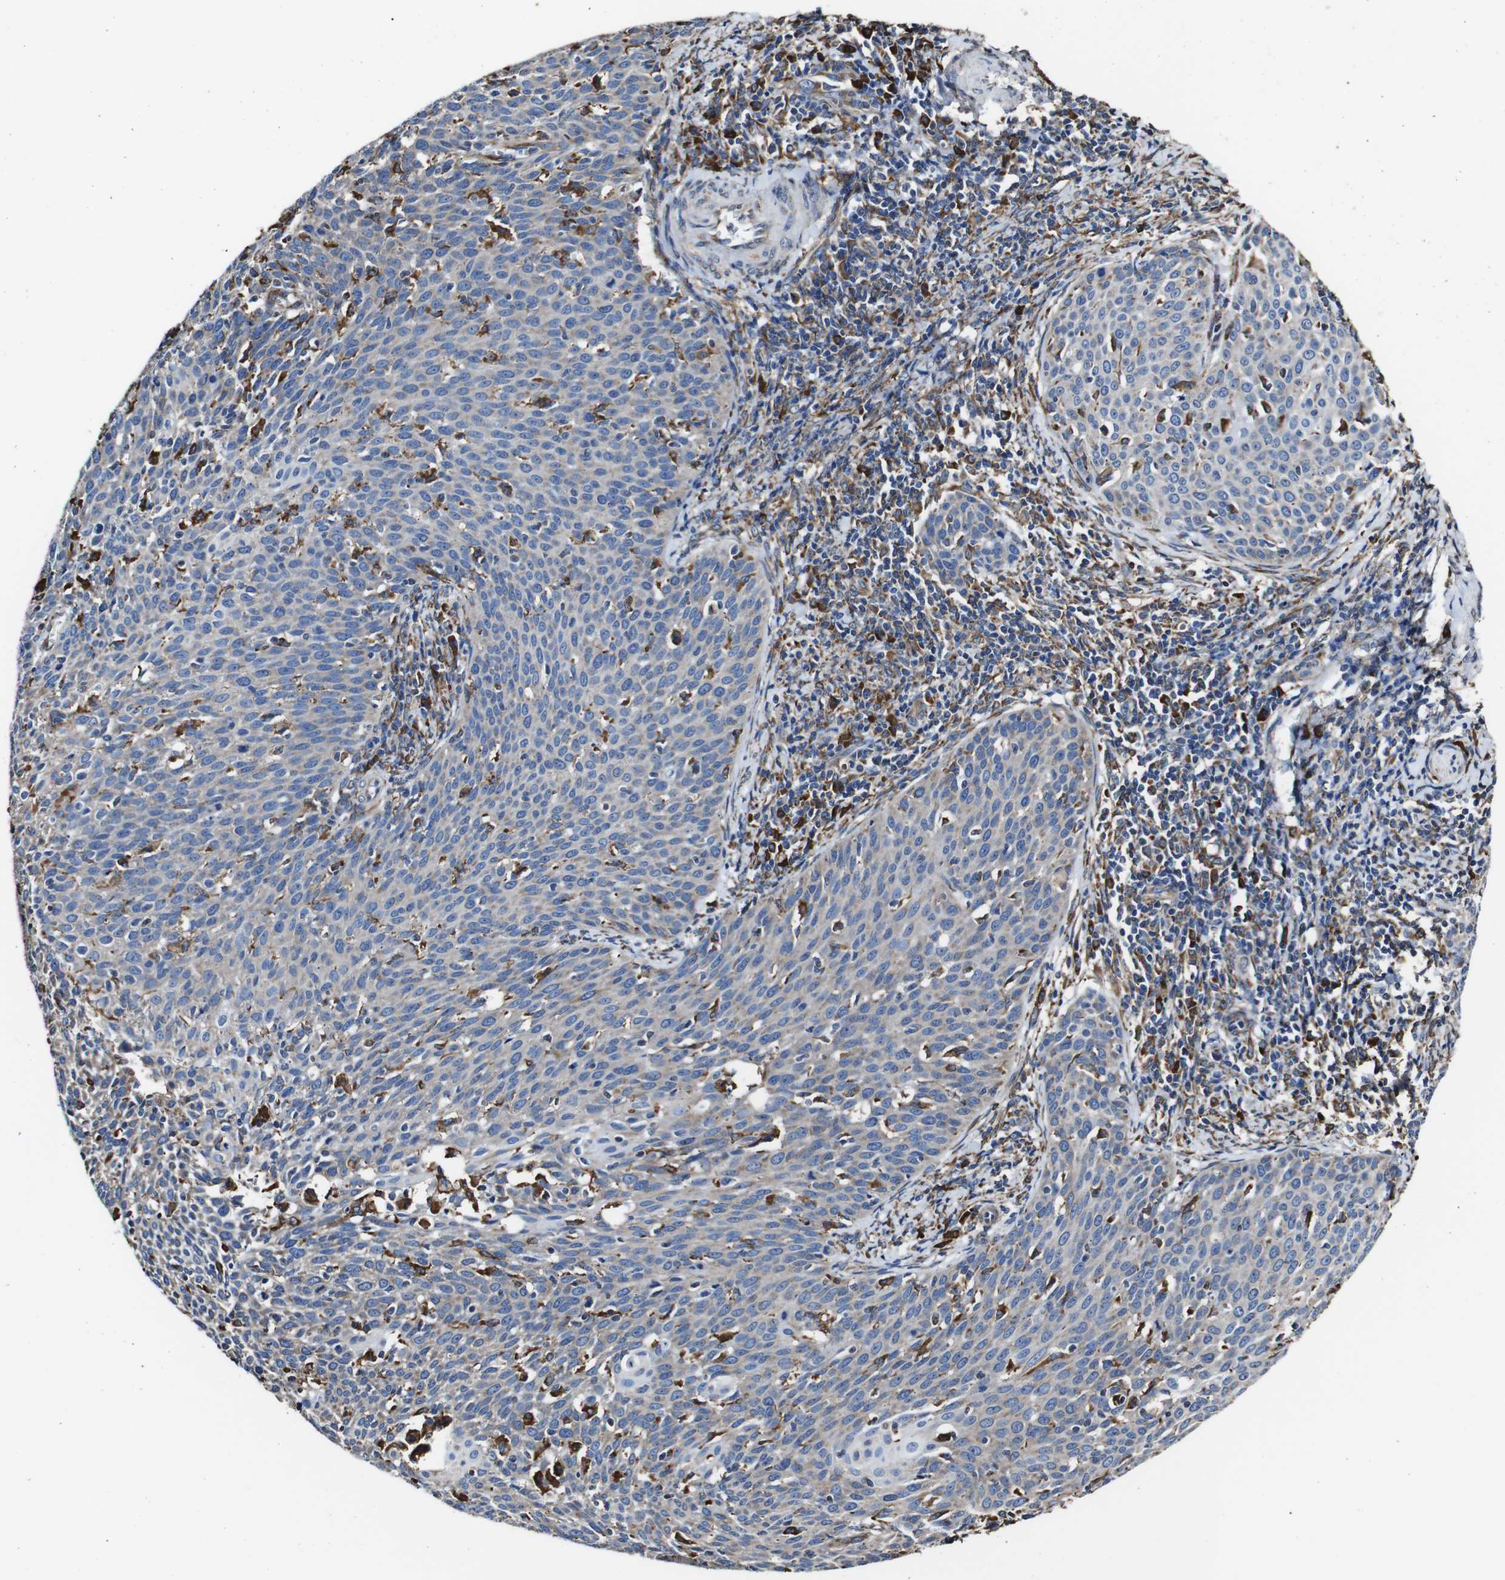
{"staining": {"intensity": "weak", "quantity": "<25%", "location": "cytoplasmic/membranous"}, "tissue": "cervical cancer", "cell_type": "Tumor cells", "image_type": "cancer", "snomed": [{"axis": "morphology", "description": "Squamous cell carcinoma, NOS"}, {"axis": "topography", "description": "Cervix"}], "caption": "A high-resolution image shows immunohistochemistry (IHC) staining of squamous cell carcinoma (cervical), which shows no significant expression in tumor cells.", "gene": "PPIB", "patient": {"sex": "female", "age": 38}}